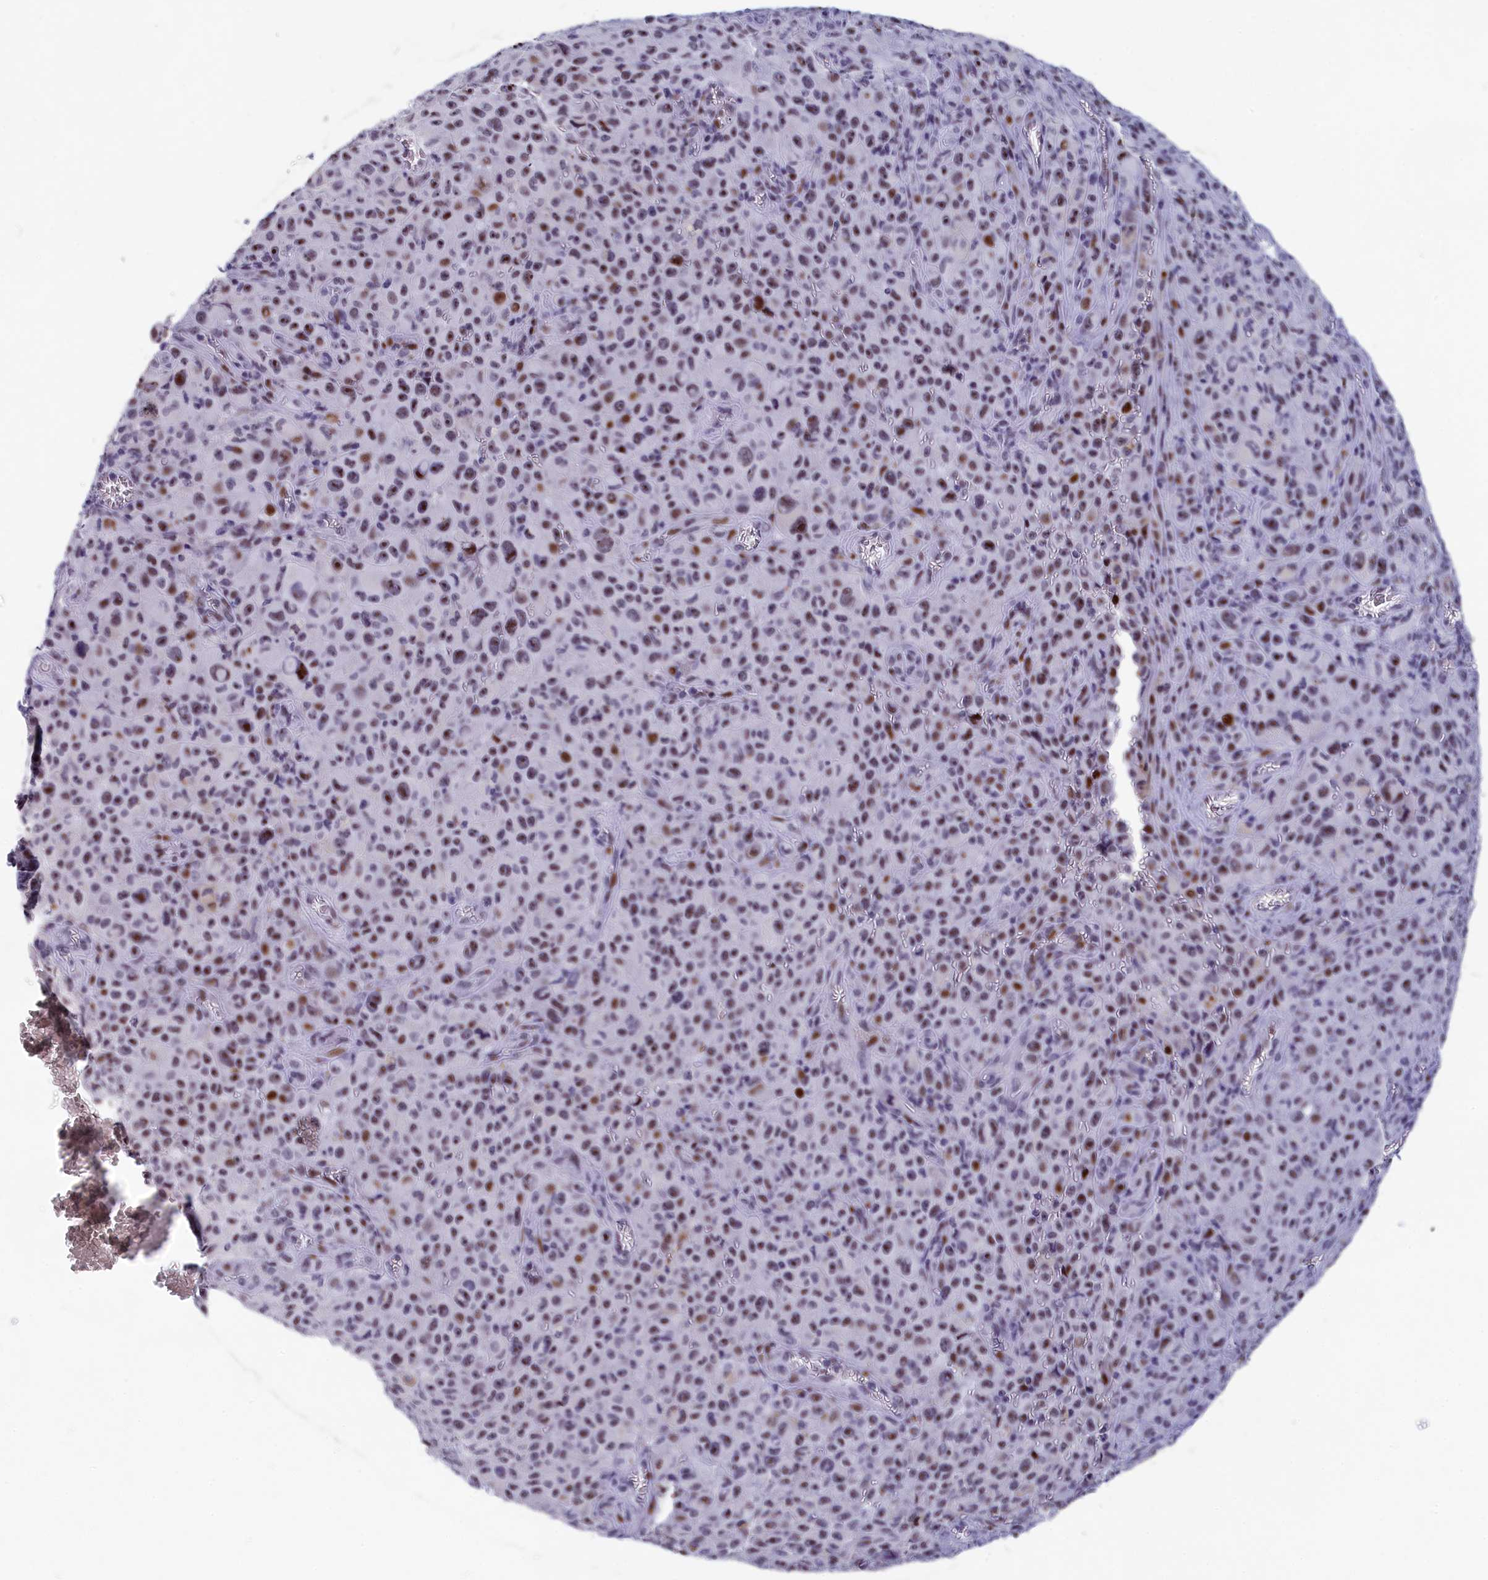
{"staining": {"intensity": "weak", "quantity": ">75%", "location": "nuclear"}, "tissue": "melanoma", "cell_type": "Tumor cells", "image_type": "cancer", "snomed": [{"axis": "morphology", "description": "Malignant melanoma, NOS"}, {"axis": "topography", "description": "Skin"}], "caption": "Weak nuclear positivity is present in about >75% of tumor cells in melanoma.", "gene": "NSA2", "patient": {"sex": "female", "age": 82}}